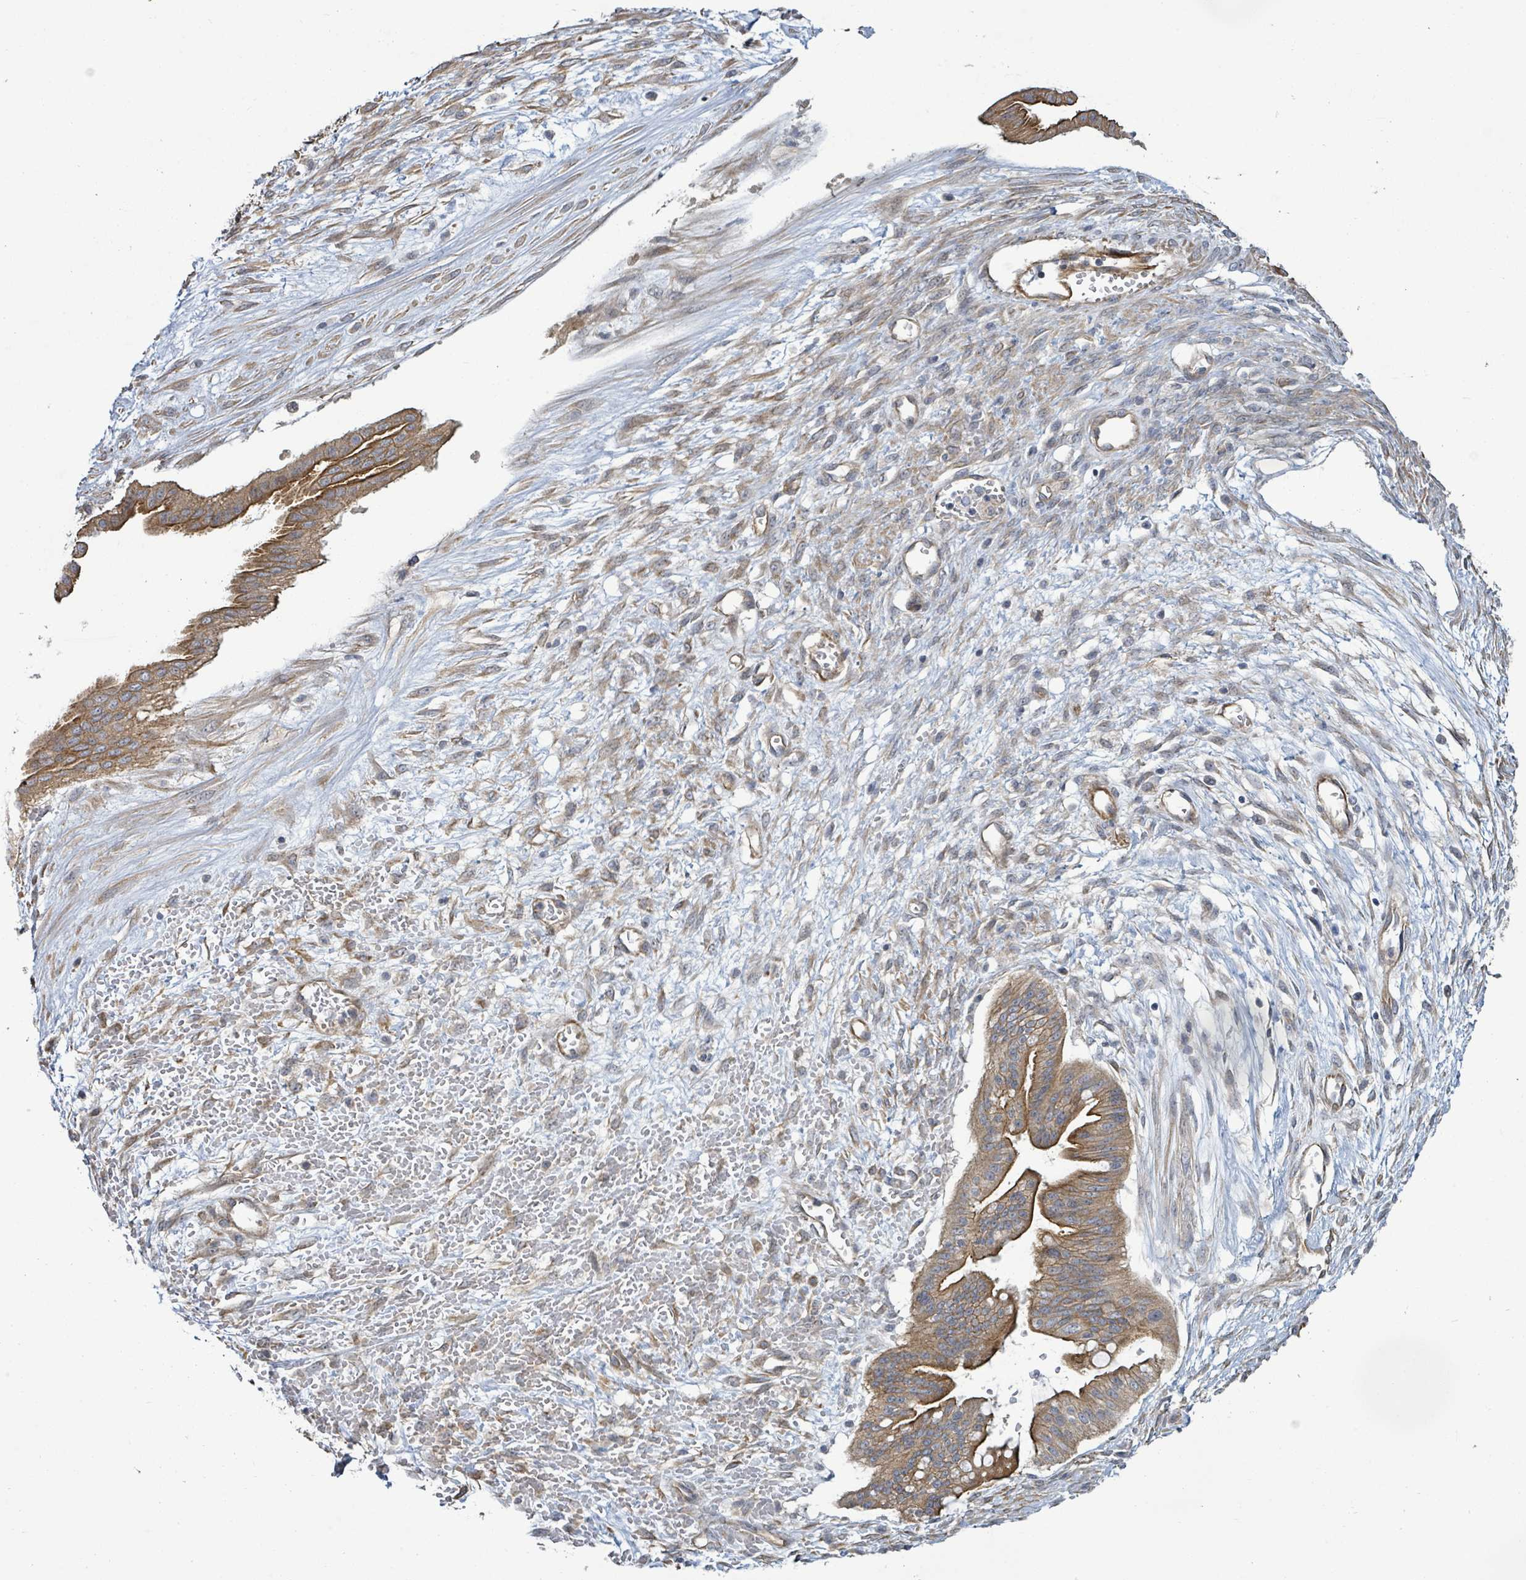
{"staining": {"intensity": "strong", "quantity": ">75%", "location": "cytoplasmic/membranous"}, "tissue": "ovarian cancer", "cell_type": "Tumor cells", "image_type": "cancer", "snomed": [{"axis": "morphology", "description": "Cystadenocarcinoma, mucinous, NOS"}, {"axis": "topography", "description": "Ovary"}], "caption": "Protein expression by immunohistochemistry exhibits strong cytoplasmic/membranous expression in approximately >75% of tumor cells in mucinous cystadenocarcinoma (ovarian).", "gene": "KBTBD11", "patient": {"sex": "female", "age": 73}}